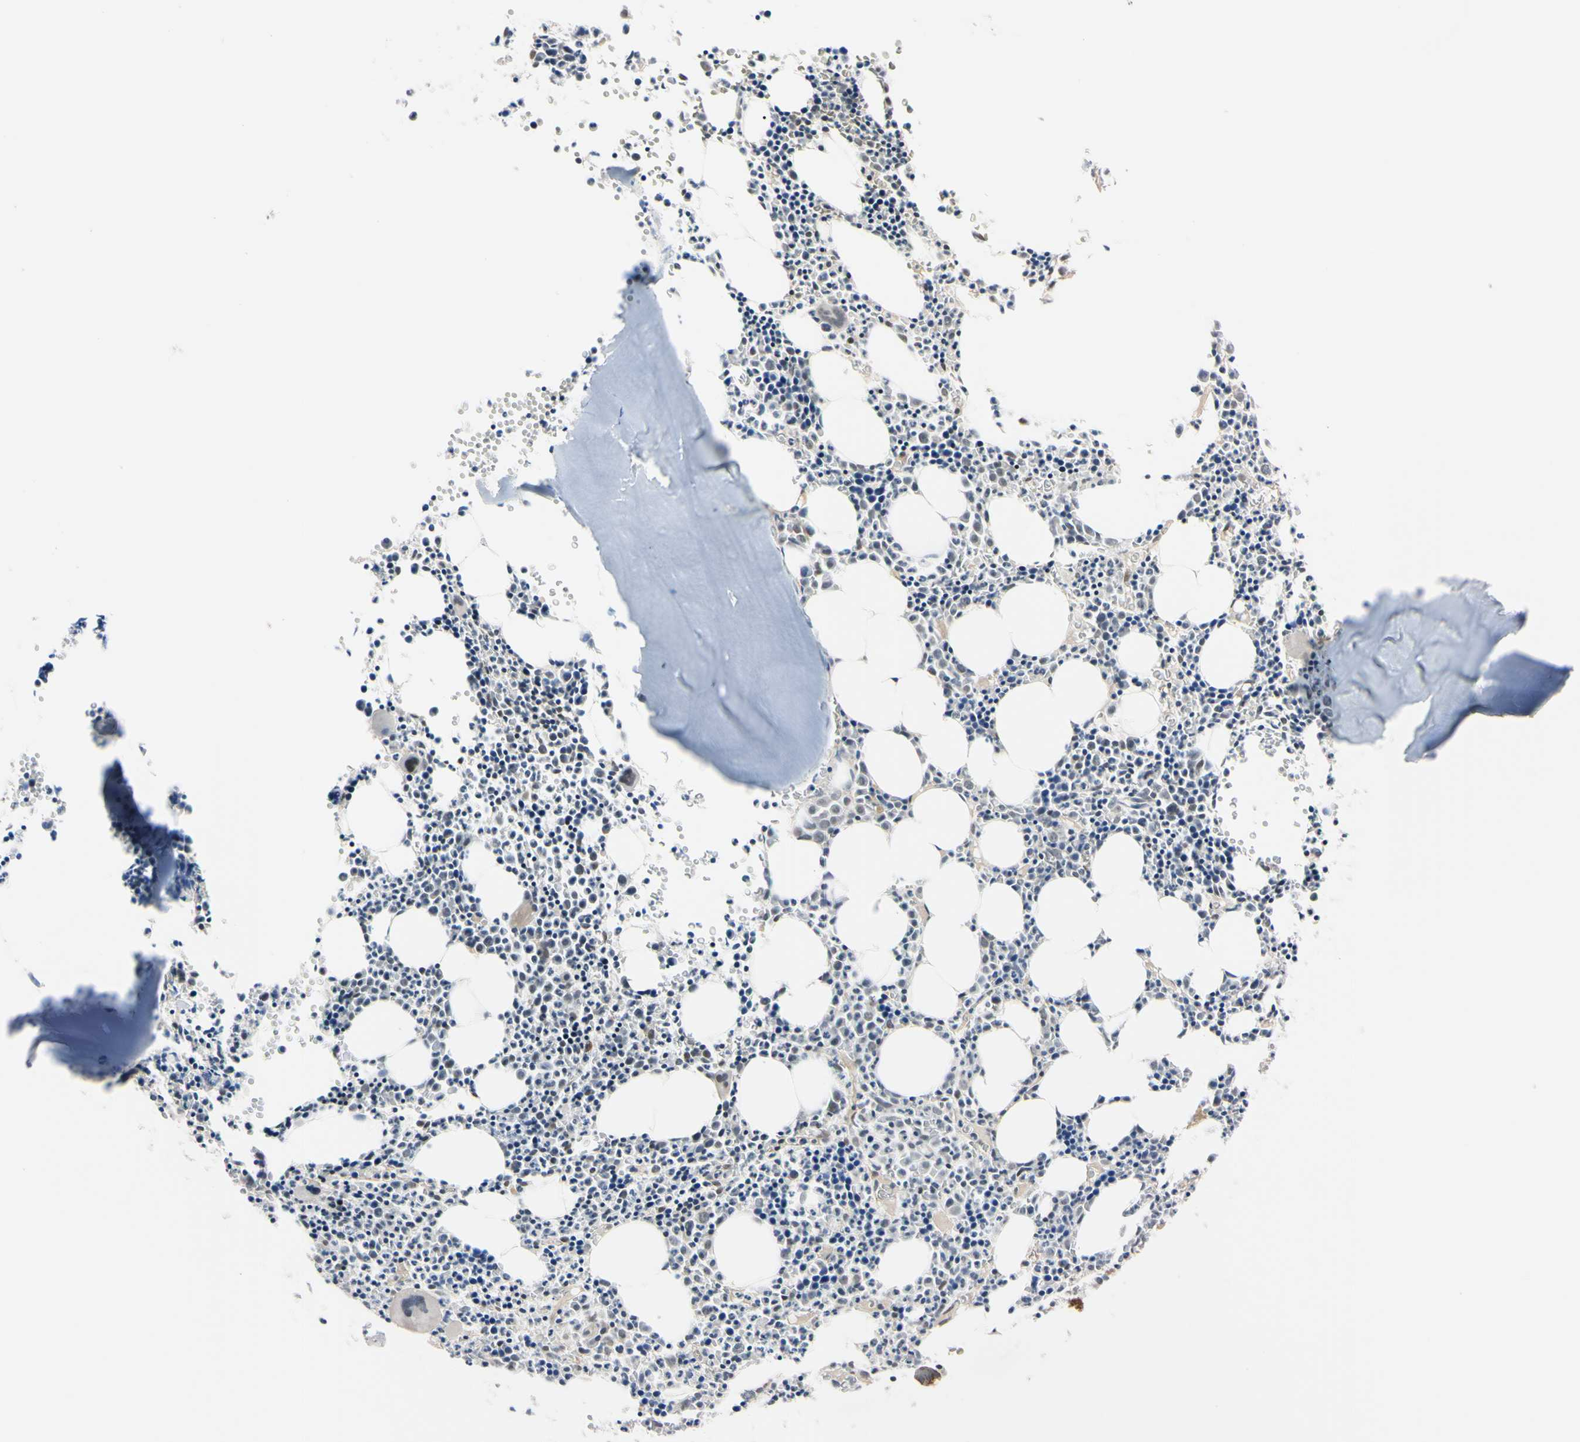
{"staining": {"intensity": "weak", "quantity": "<25%", "location": "nuclear"}, "tissue": "bone marrow", "cell_type": "Hematopoietic cells", "image_type": "normal", "snomed": [{"axis": "morphology", "description": "Normal tissue, NOS"}, {"axis": "morphology", "description": "Inflammation, NOS"}, {"axis": "topography", "description": "Bone marrow"}], "caption": "An image of bone marrow stained for a protein shows no brown staining in hematopoietic cells. Nuclei are stained in blue.", "gene": "UBE2I", "patient": {"sex": "female", "age": 17}}